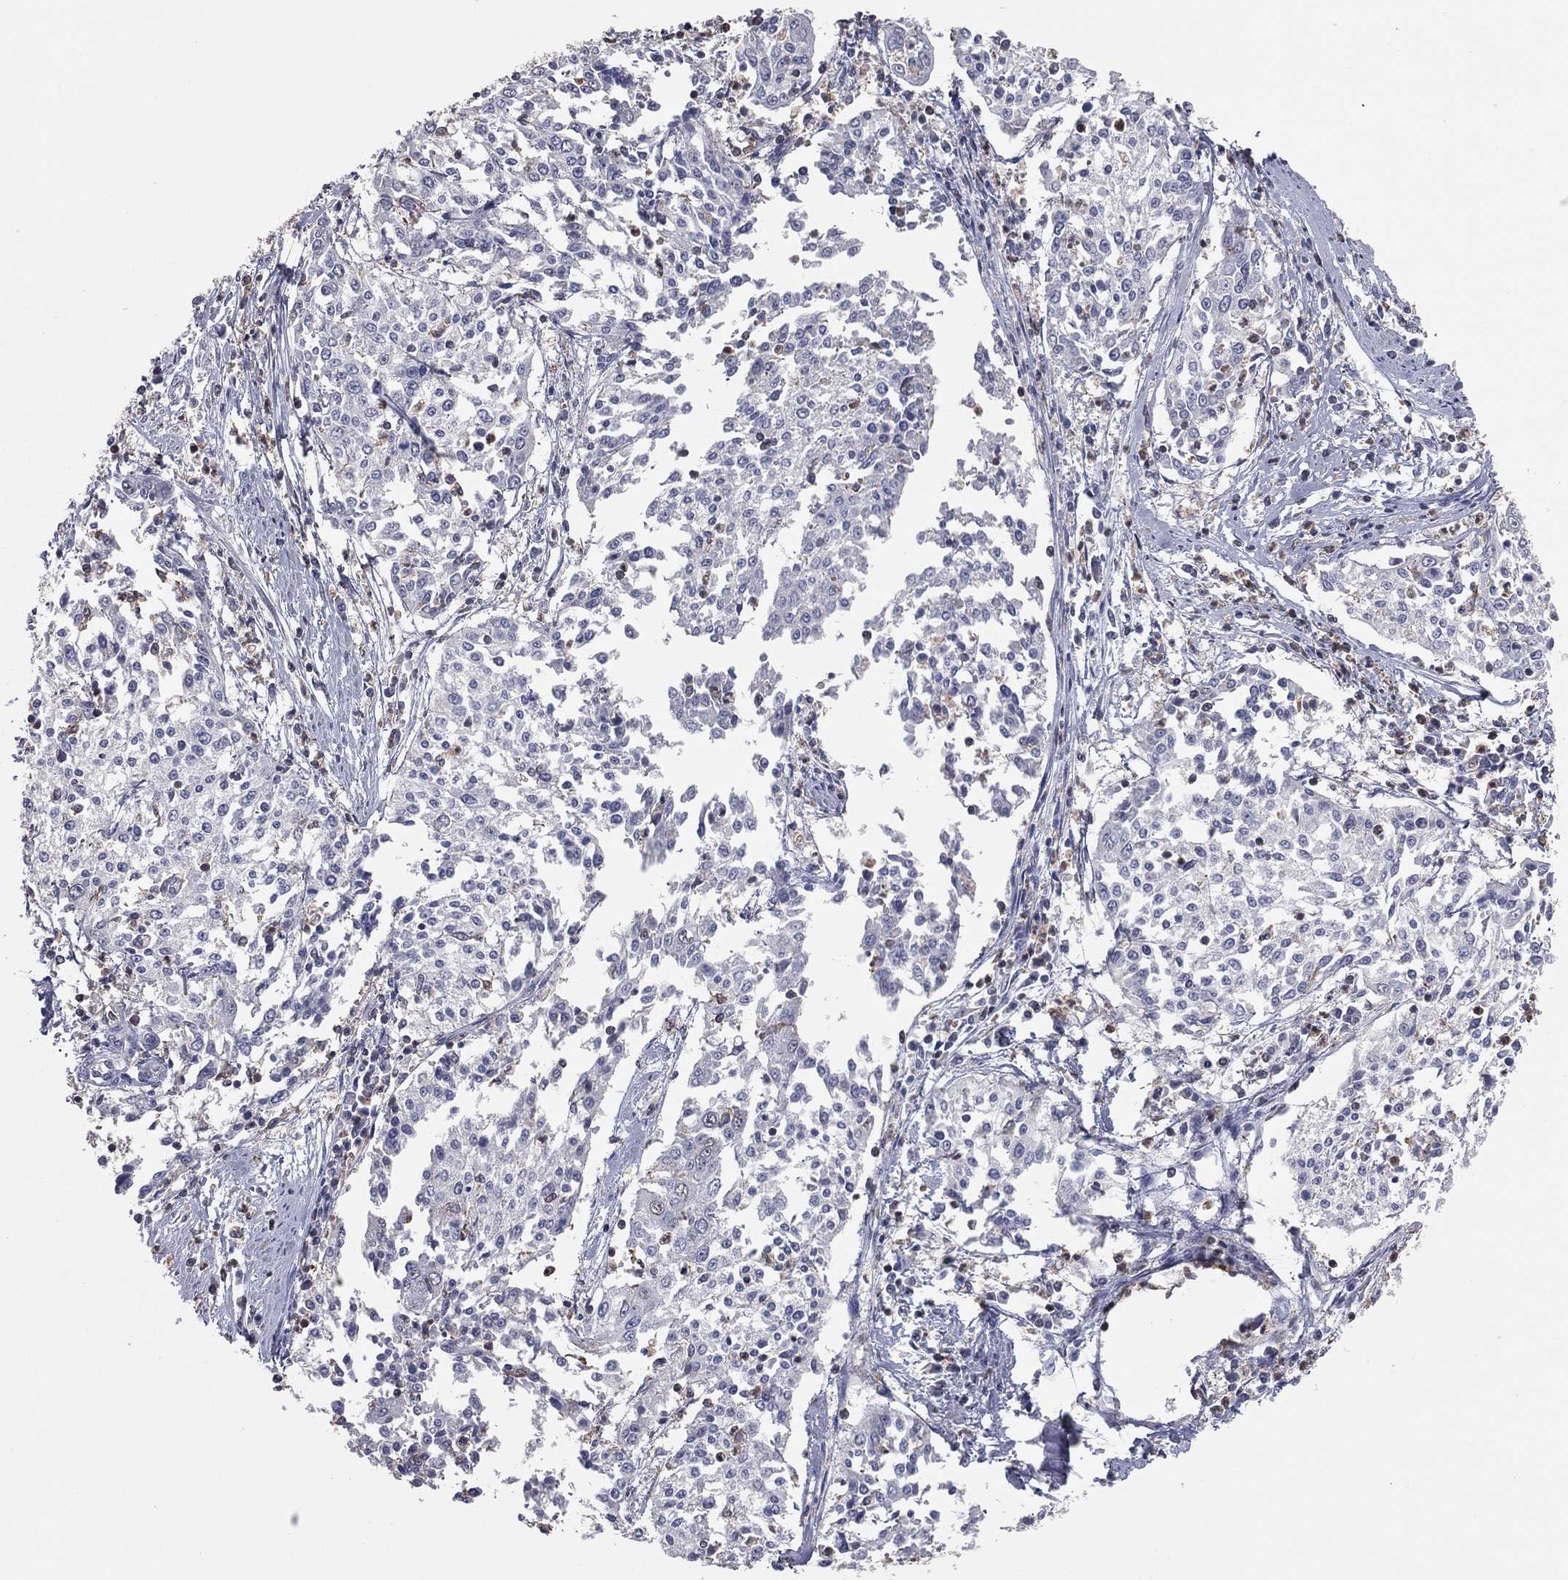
{"staining": {"intensity": "negative", "quantity": "none", "location": "none"}, "tissue": "cervical cancer", "cell_type": "Tumor cells", "image_type": "cancer", "snomed": [{"axis": "morphology", "description": "Squamous cell carcinoma, NOS"}, {"axis": "topography", "description": "Cervix"}], "caption": "Cervical squamous cell carcinoma was stained to show a protein in brown. There is no significant staining in tumor cells. (DAB immunohistochemistry, high magnification).", "gene": "PSTPIP1", "patient": {"sex": "female", "age": 41}}